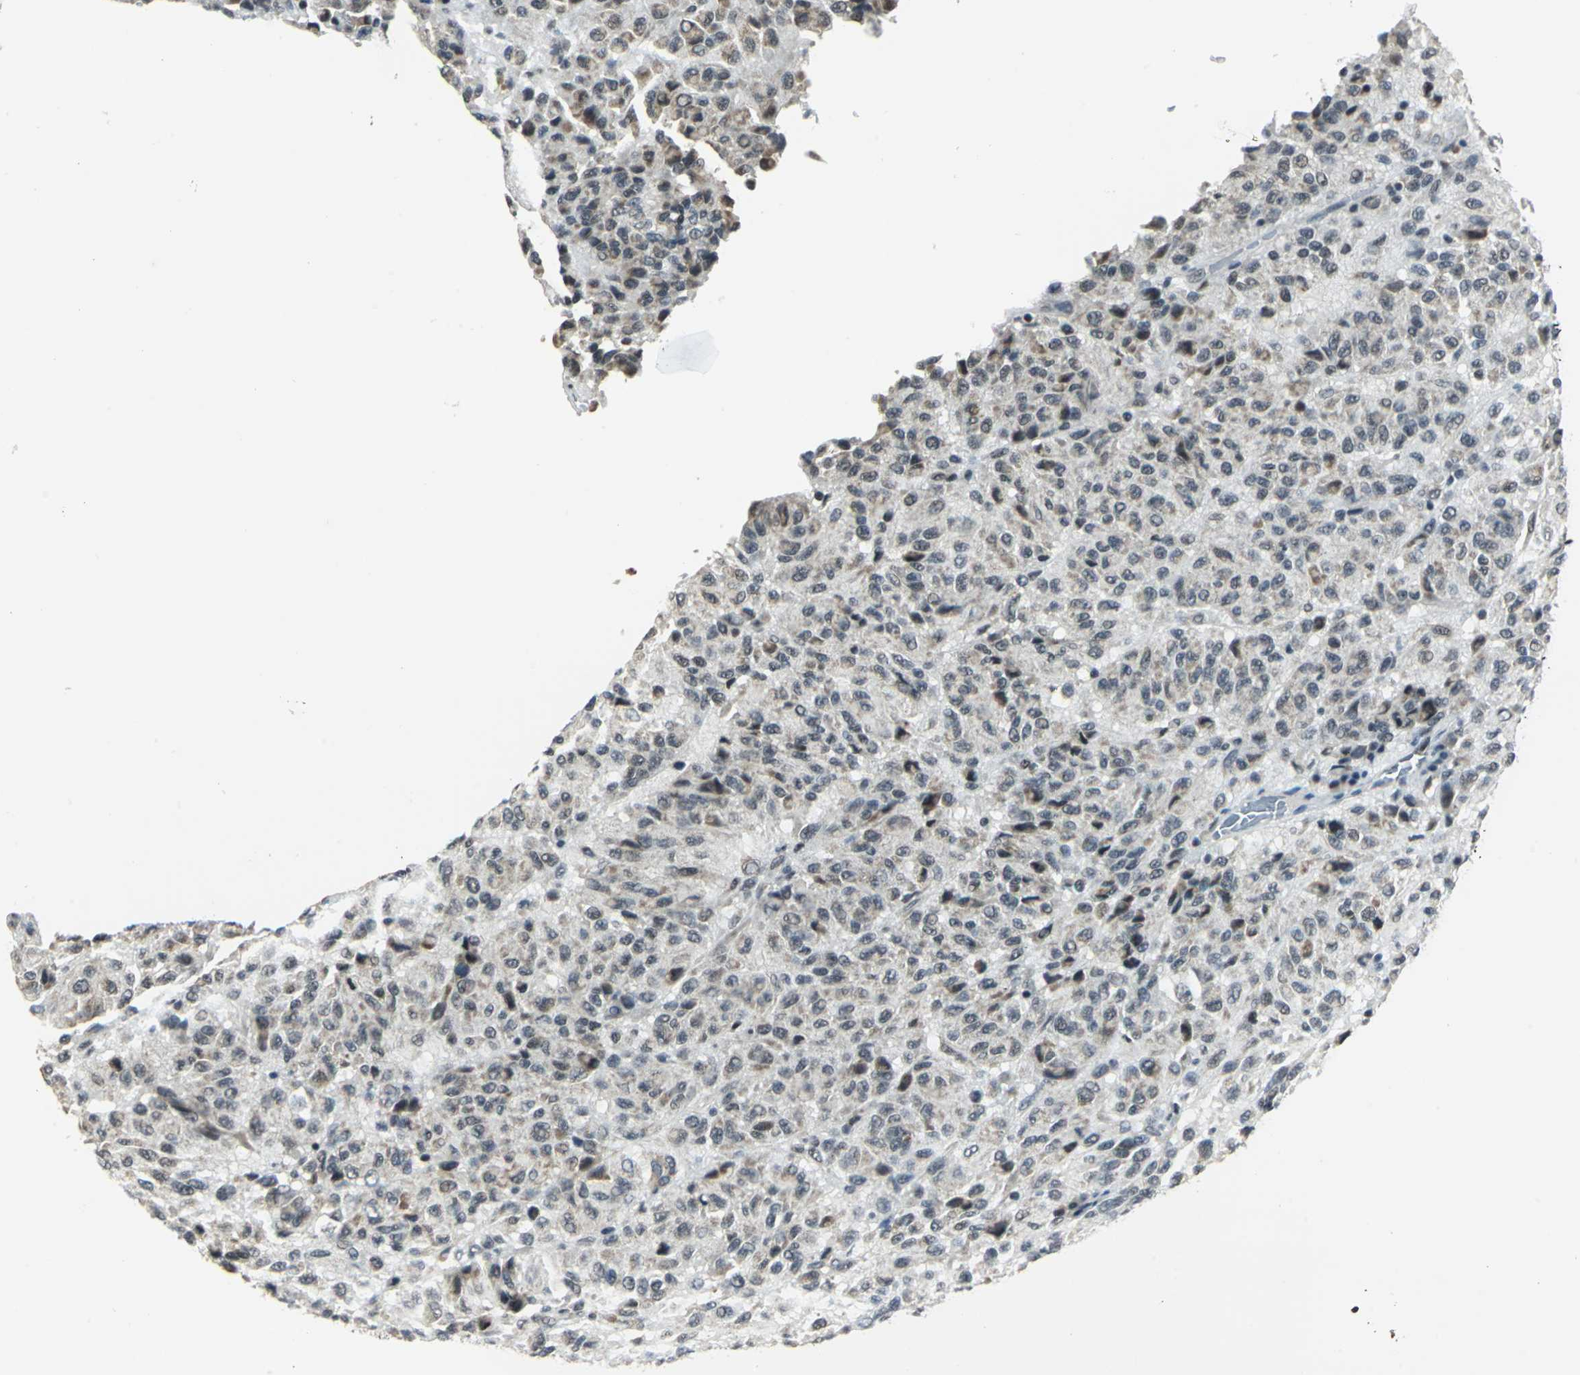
{"staining": {"intensity": "moderate", "quantity": "25%-75%", "location": "cytoplasmic/membranous,nuclear"}, "tissue": "melanoma", "cell_type": "Tumor cells", "image_type": "cancer", "snomed": [{"axis": "morphology", "description": "Malignant melanoma, Metastatic site"}, {"axis": "topography", "description": "Lung"}], "caption": "The histopathology image shows immunohistochemical staining of malignant melanoma (metastatic site). There is moderate cytoplasmic/membranous and nuclear expression is identified in approximately 25%-75% of tumor cells.", "gene": "MTA1", "patient": {"sex": "male", "age": 64}}